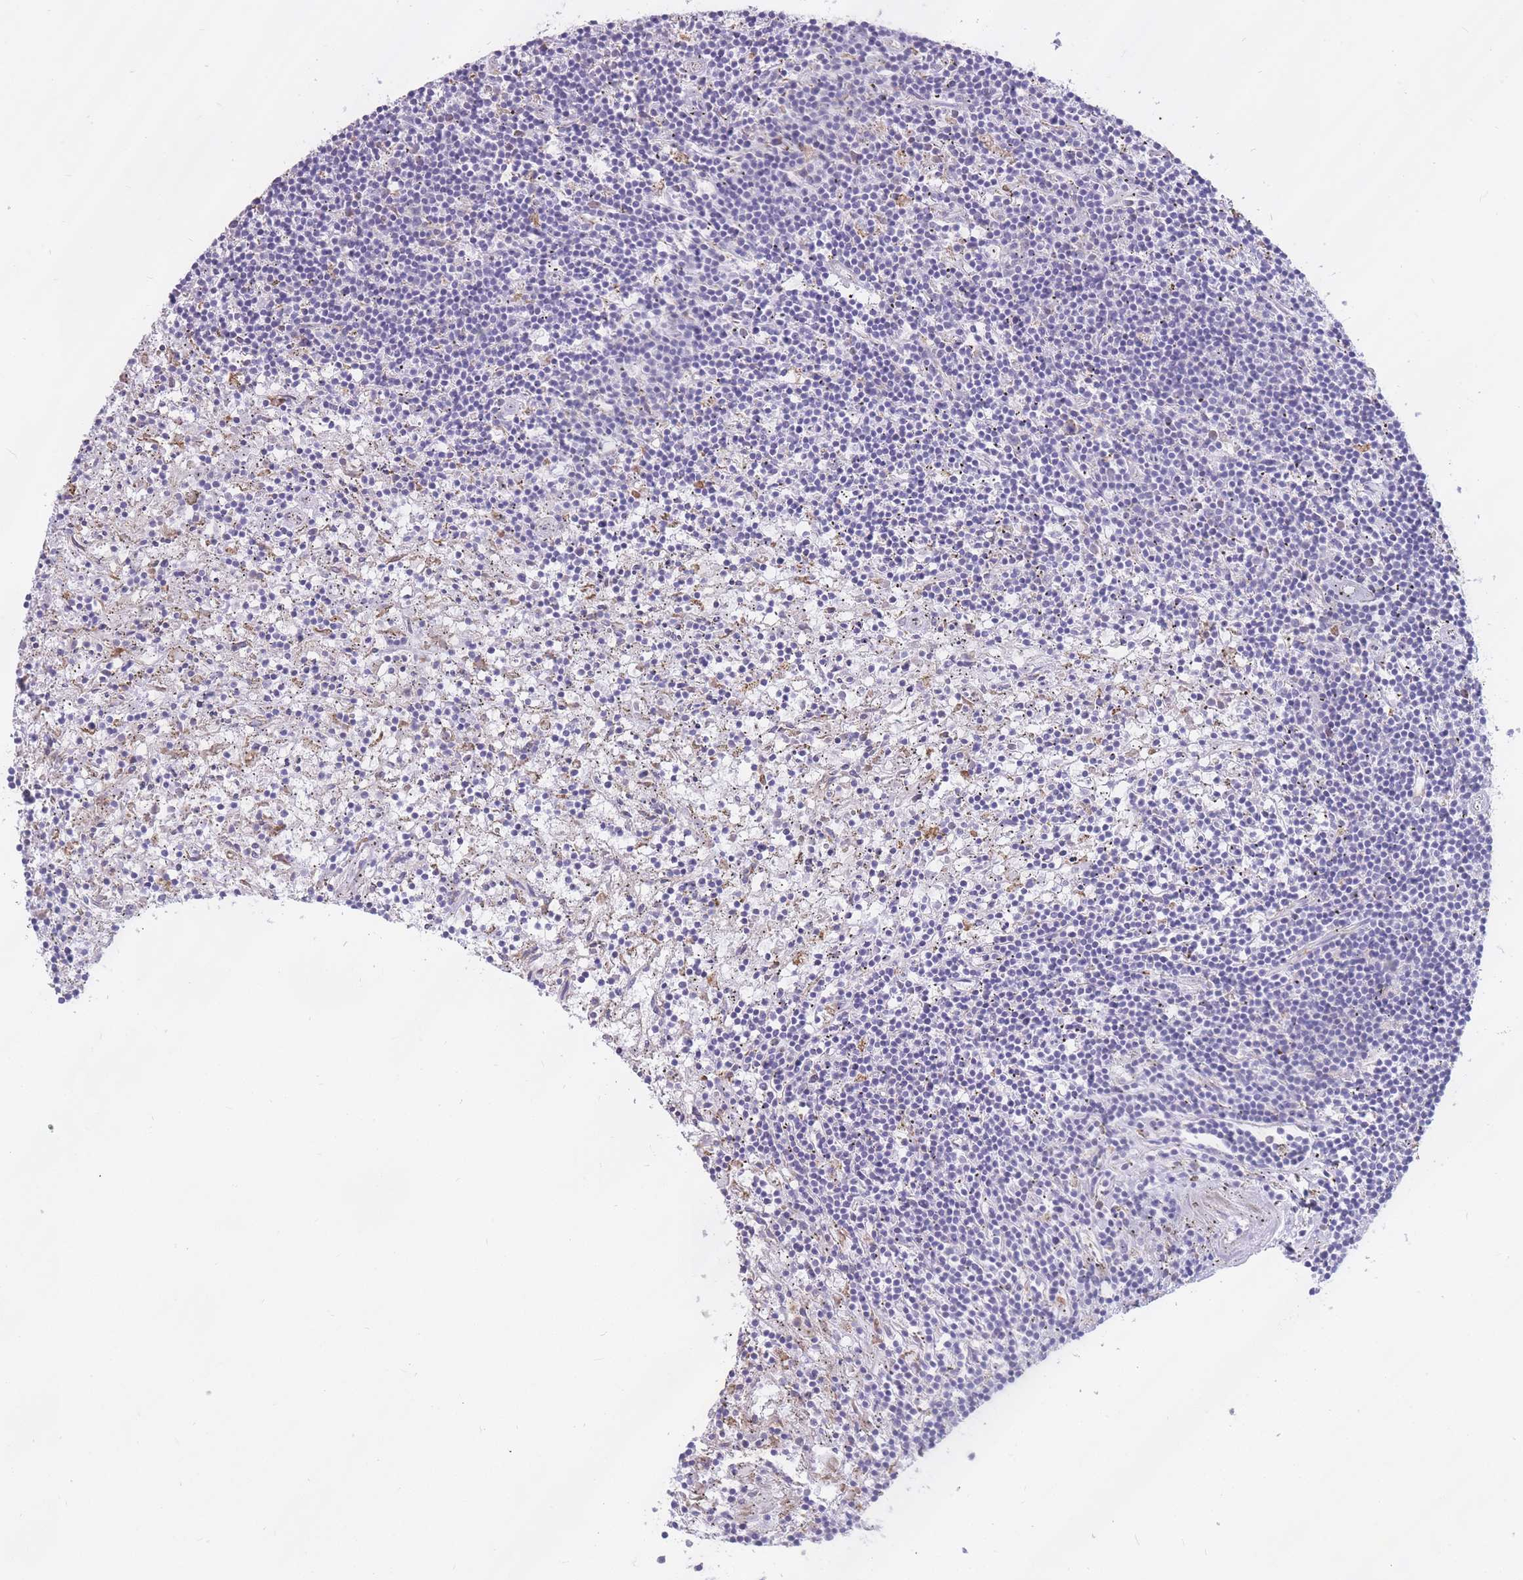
{"staining": {"intensity": "negative", "quantity": "none", "location": "none"}, "tissue": "lymphoma", "cell_type": "Tumor cells", "image_type": "cancer", "snomed": [{"axis": "morphology", "description": "Malignant lymphoma, non-Hodgkin's type, Low grade"}, {"axis": "topography", "description": "Spleen"}], "caption": "Immunohistochemical staining of lymphoma demonstrates no significant expression in tumor cells.", "gene": "TRAPPC5", "patient": {"sex": "male", "age": 76}}